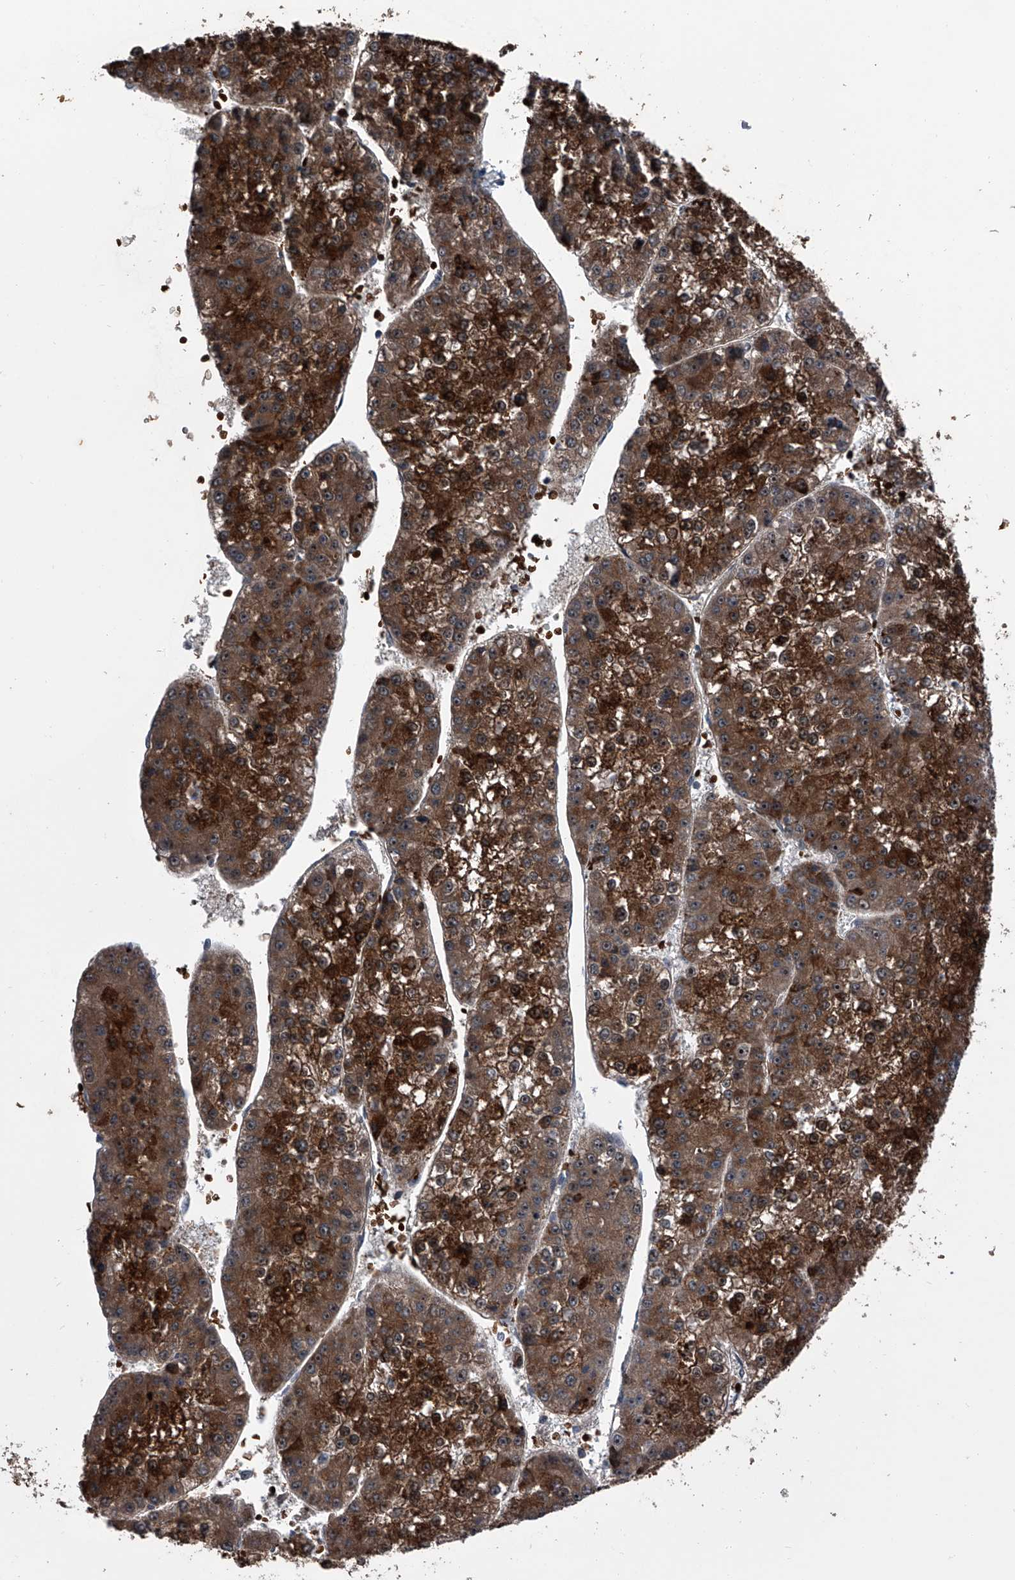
{"staining": {"intensity": "moderate", "quantity": ">75%", "location": "cytoplasmic/membranous,nuclear"}, "tissue": "liver cancer", "cell_type": "Tumor cells", "image_type": "cancer", "snomed": [{"axis": "morphology", "description": "Carcinoma, Hepatocellular, NOS"}, {"axis": "topography", "description": "Liver"}], "caption": "Tumor cells demonstrate moderate cytoplasmic/membranous and nuclear staining in about >75% of cells in liver cancer (hepatocellular carcinoma).", "gene": "CEP85L", "patient": {"sex": "female", "age": 73}}